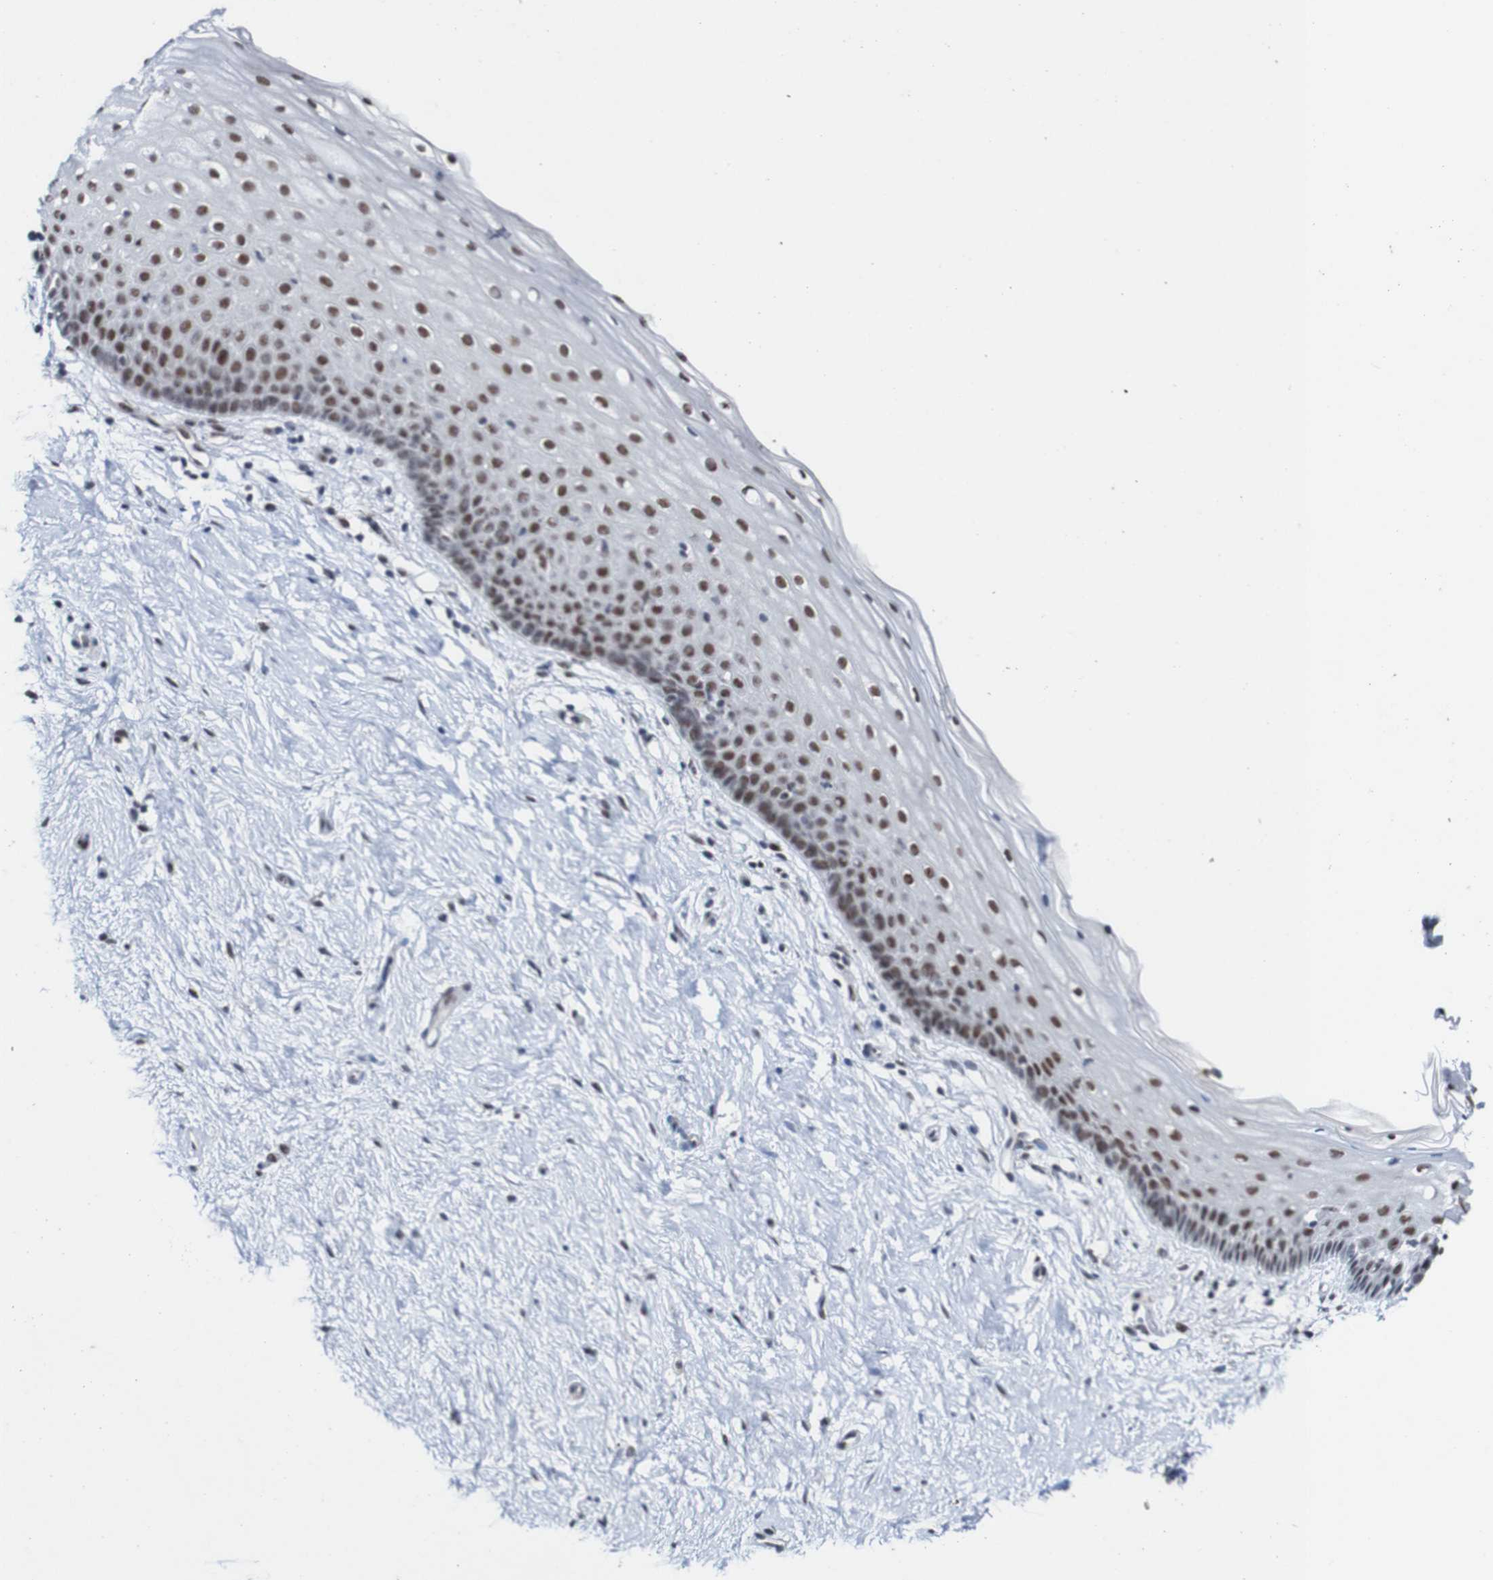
{"staining": {"intensity": "moderate", "quantity": "25%-75%", "location": "nuclear"}, "tissue": "vagina", "cell_type": "Squamous epithelial cells", "image_type": "normal", "snomed": [{"axis": "morphology", "description": "Normal tissue, NOS"}, {"axis": "topography", "description": "Vagina"}], "caption": "The immunohistochemical stain labels moderate nuclear staining in squamous epithelial cells of unremarkable vagina.", "gene": "CDC5L", "patient": {"sex": "female", "age": 44}}